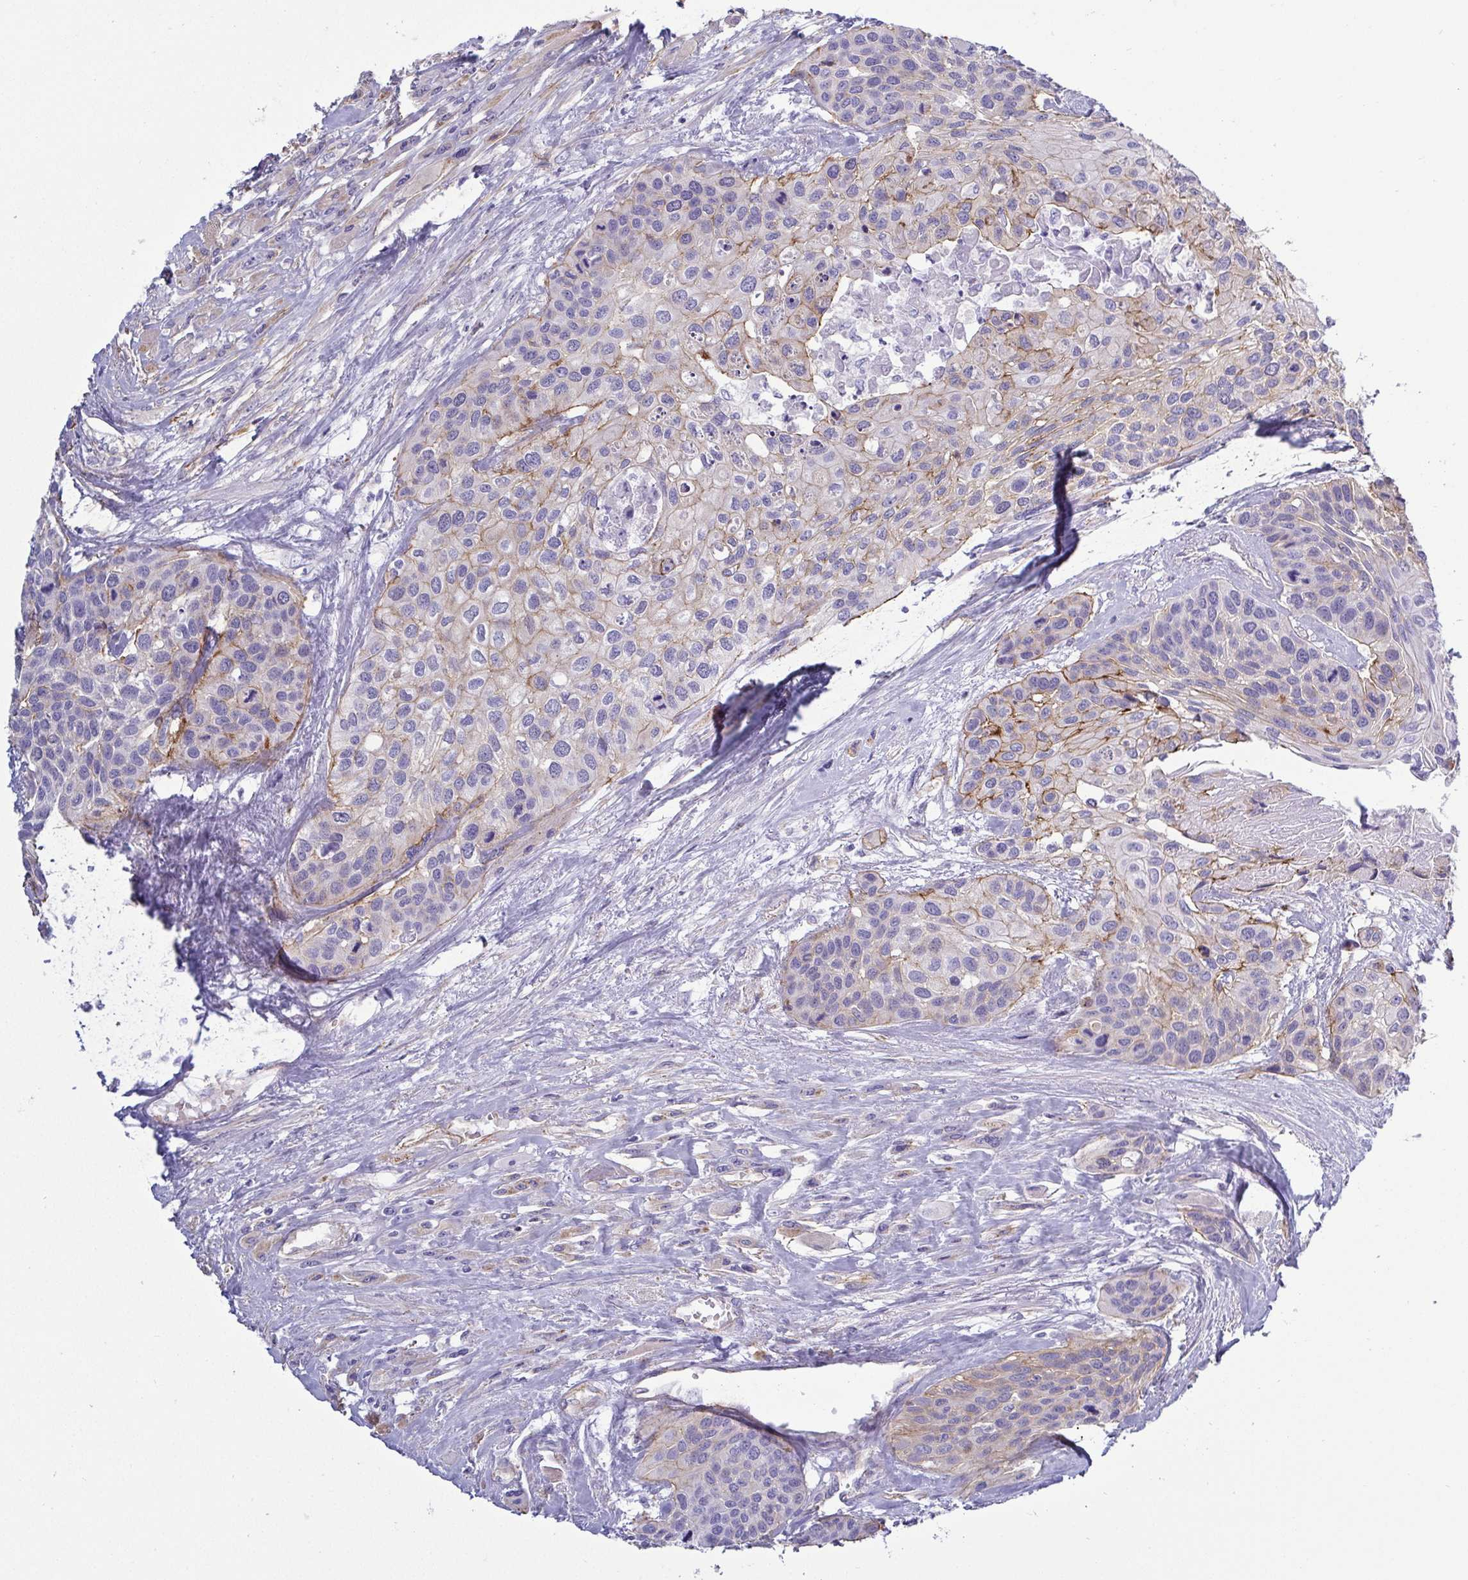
{"staining": {"intensity": "weak", "quantity": "<25%", "location": "cytoplasmic/membranous"}, "tissue": "head and neck cancer", "cell_type": "Tumor cells", "image_type": "cancer", "snomed": [{"axis": "morphology", "description": "Squamous cell carcinoma, NOS"}, {"axis": "topography", "description": "Head-Neck"}], "caption": "Image shows no protein staining in tumor cells of squamous cell carcinoma (head and neck) tissue.", "gene": "LIMA1", "patient": {"sex": "female", "age": 50}}